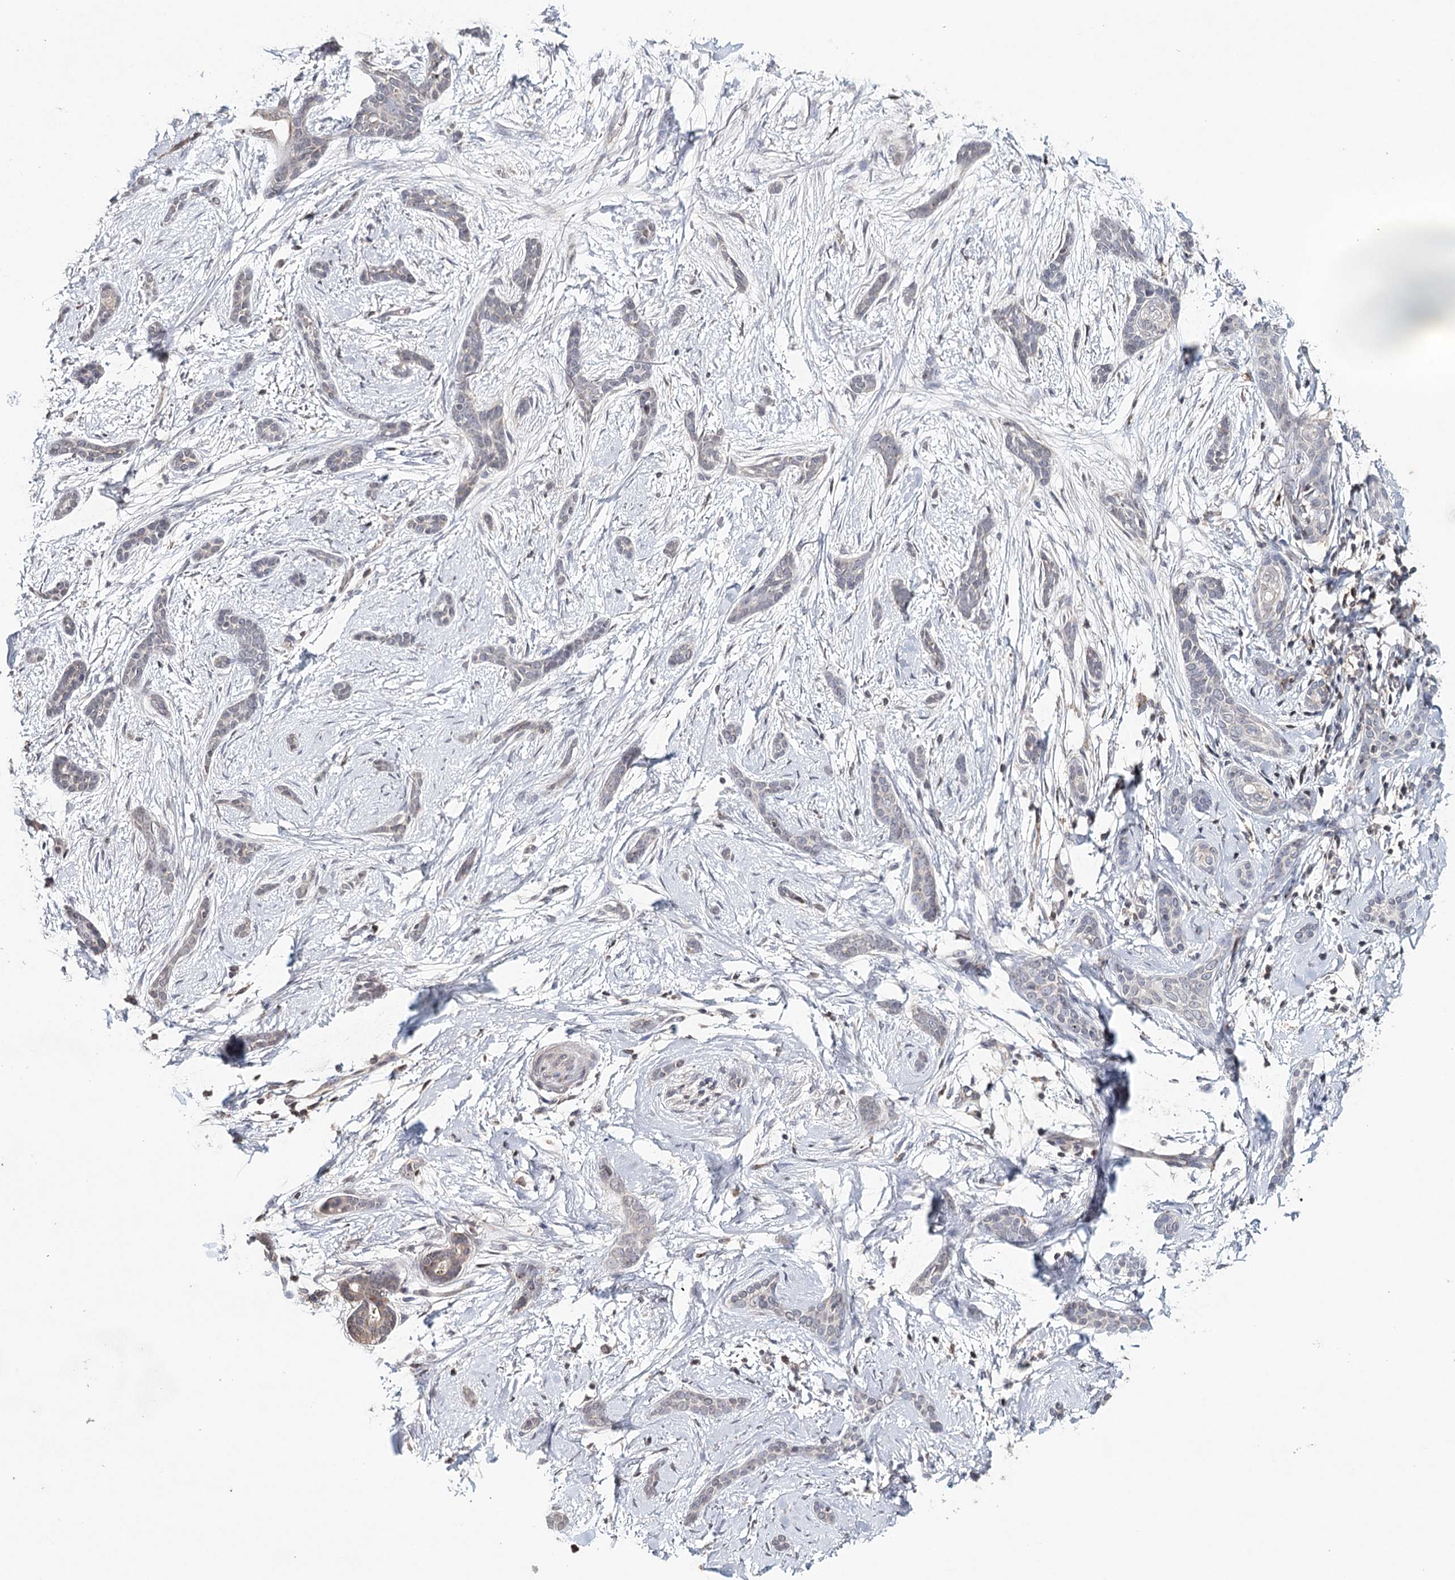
{"staining": {"intensity": "negative", "quantity": "none", "location": "none"}, "tissue": "skin cancer", "cell_type": "Tumor cells", "image_type": "cancer", "snomed": [{"axis": "morphology", "description": "Basal cell carcinoma"}, {"axis": "morphology", "description": "Adnexal tumor, benign"}, {"axis": "topography", "description": "Skin"}], "caption": "An image of human skin cancer (benign adnexal tumor) is negative for staining in tumor cells. (Brightfield microscopy of DAB (3,3'-diaminobenzidine) immunohistochemistry (IHC) at high magnification).", "gene": "ICOS", "patient": {"sex": "female", "age": 42}}